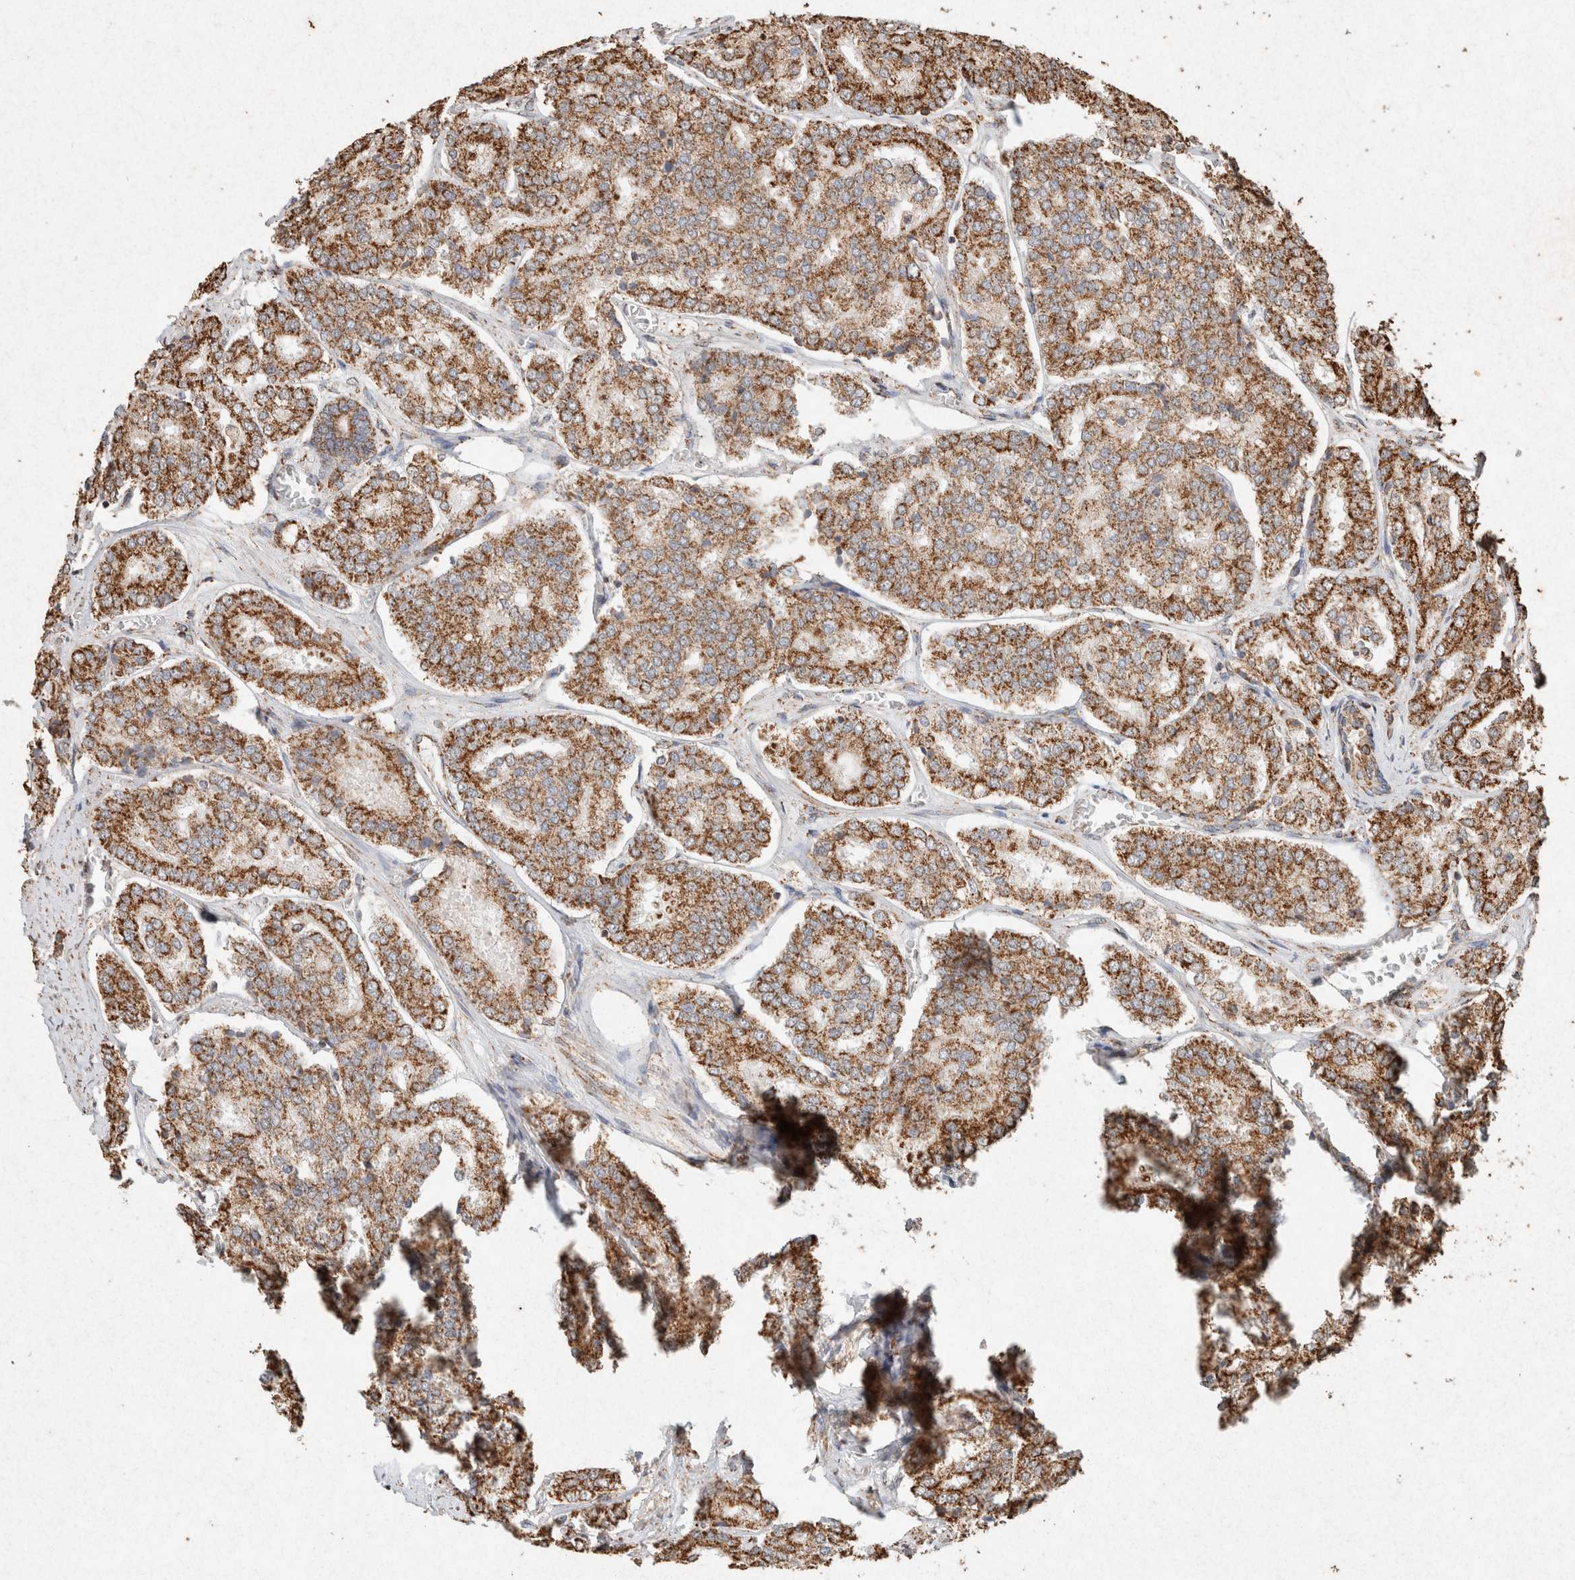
{"staining": {"intensity": "moderate", "quantity": ">75%", "location": "cytoplasmic/membranous"}, "tissue": "prostate cancer", "cell_type": "Tumor cells", "image_type": "cancer", "snomed": [{"axis": "morphology", "description": "Adenocarcinoma, High grade"}, {"axis": "topography", "description": "Prostate"}], "caption": "High-grade adenocarcinoma (prostate) was stained to show a protein in brown. There is medium levels of moderate cytoplasmic/membranous expression in about >75% of tumor cells.", "gene": "SDC2", "patient": {"sex": "male", "age": 65}}